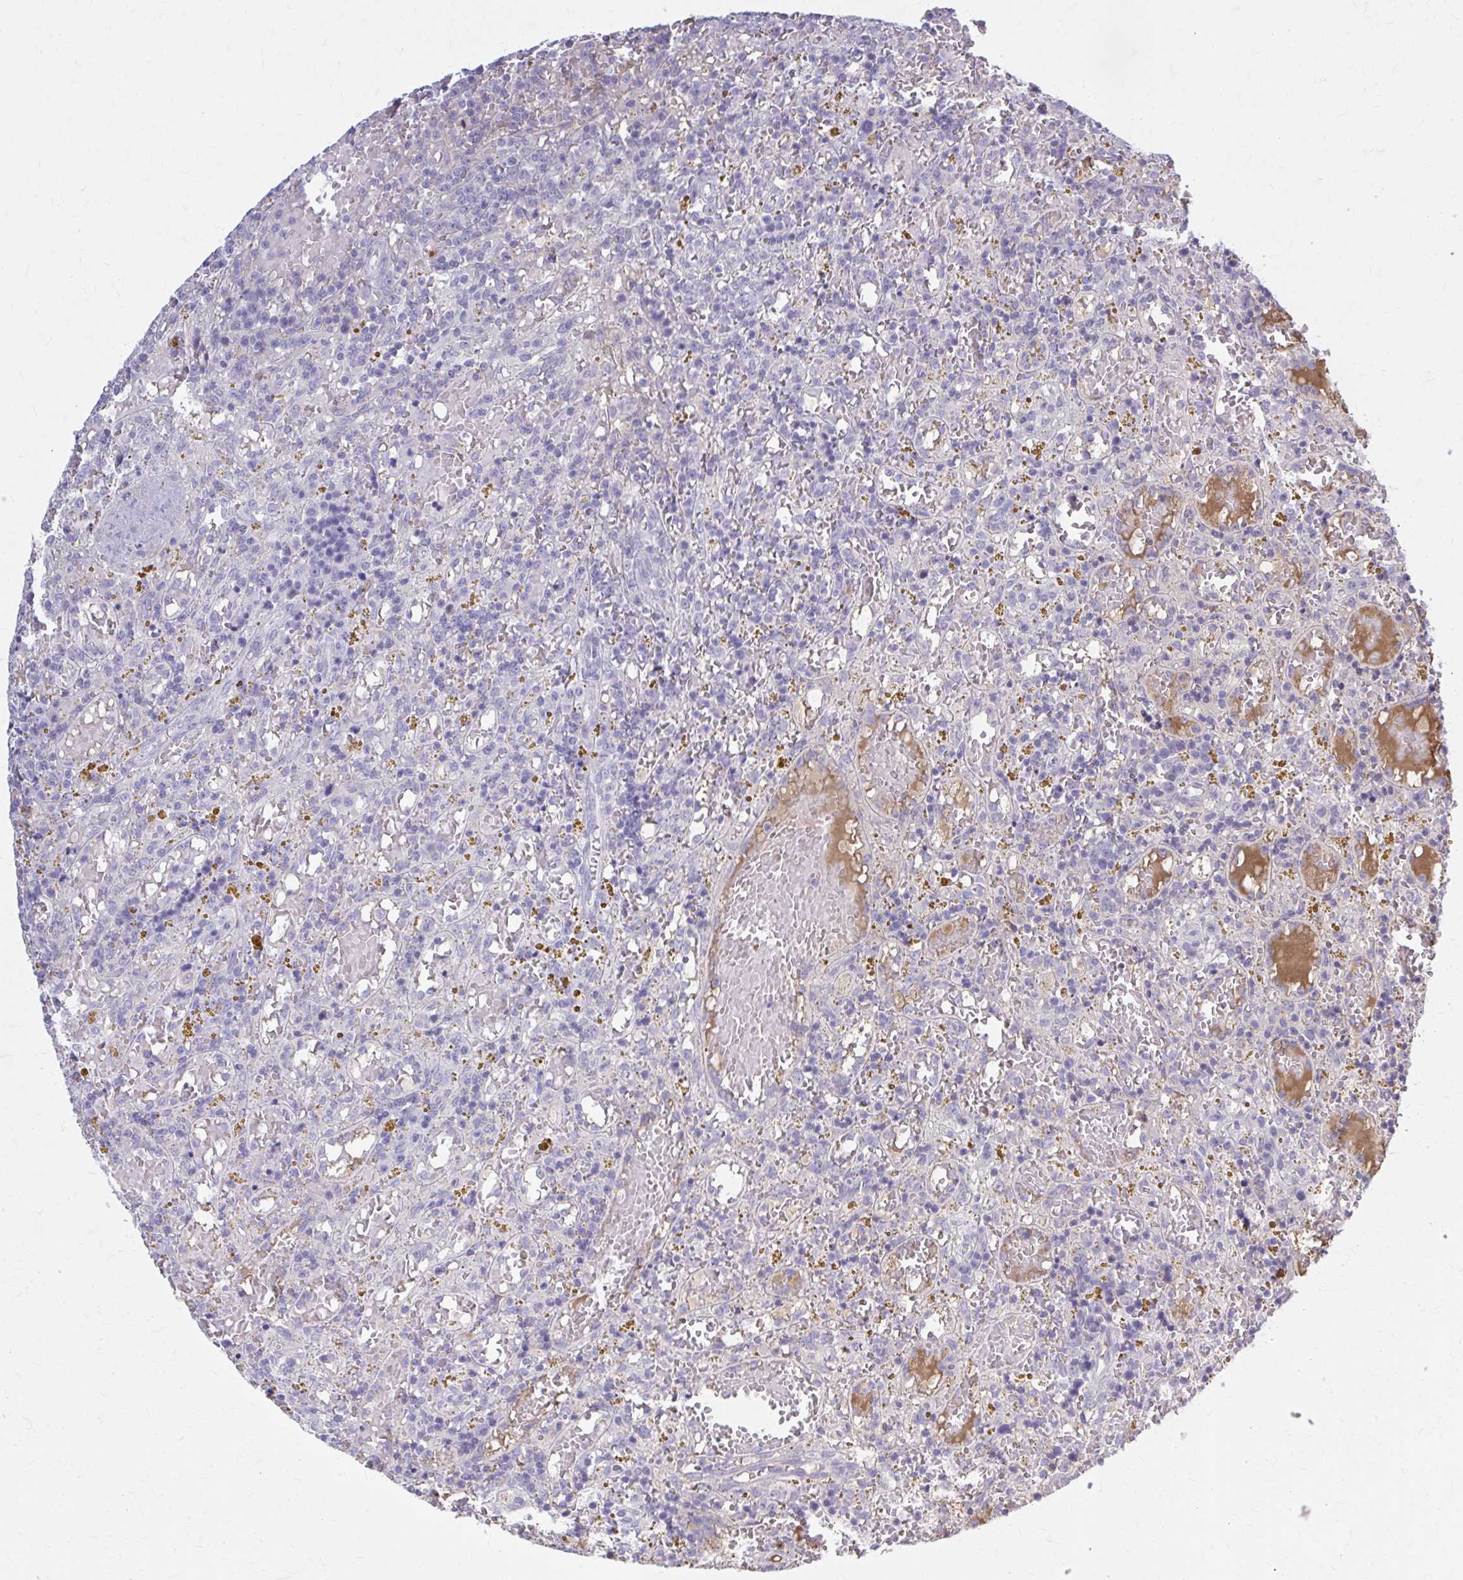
{"staining": {"intensity": "negative", "quantity": "none", "location": "none"}, "tissue": "lymphoma", "cell_type": "Tumor cells", "image_type": "cancer", "snomed": [{"axis": "morphology", "description": "Malignant lymphoma, non-Hodgkin's type, Low grade"}, {"axis": "topography", "description": "Spleen"}], "caption": "High power microscopy micrograph of an immunohistochemistry photomicrograph of malignant lymphoma, non-Hodgkin's type (low-grade), revealing no significant staining in tumor cells.", "gene": "SERPIND1", "patient": {"sex": "female", "age": 65}}